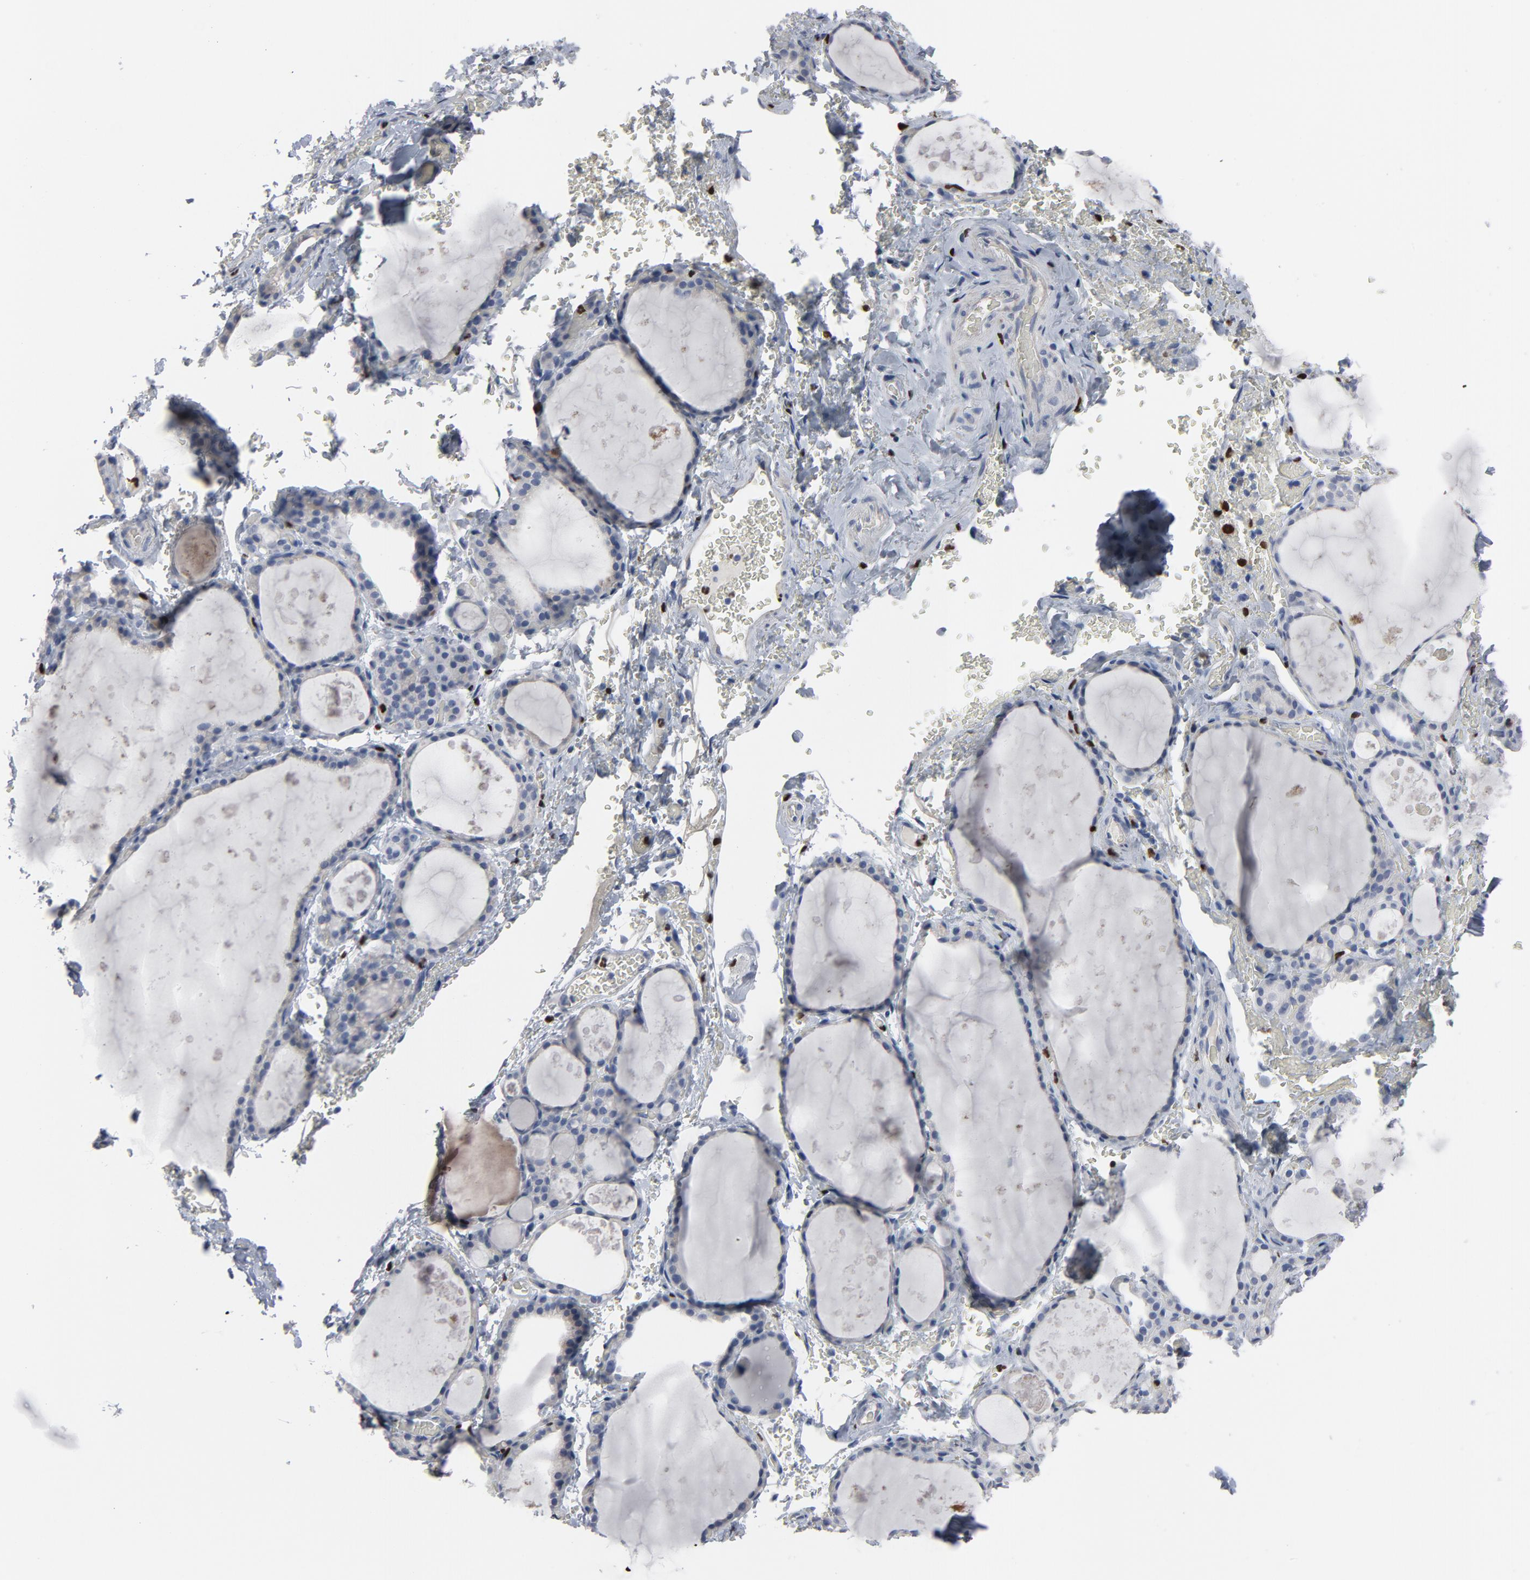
{"staining": {"intensity": "negative", "quantity": "none", "location": "none"}, "tissue": "thyroid gland", "cell_type": "Glandular cells", "image_type": "normal", "snomed": [{"axis": "morphology", "description": "Normal tissue, NOS"}, {"axis": "topography", "description": "Thyroid gland"}], "caption": "Immunohistochemical staining of benign human thyroid gland exhibits no significant expression in glandular cells.", "gene": "SPI1", "patient": {"sex": "male", "age": 61}}